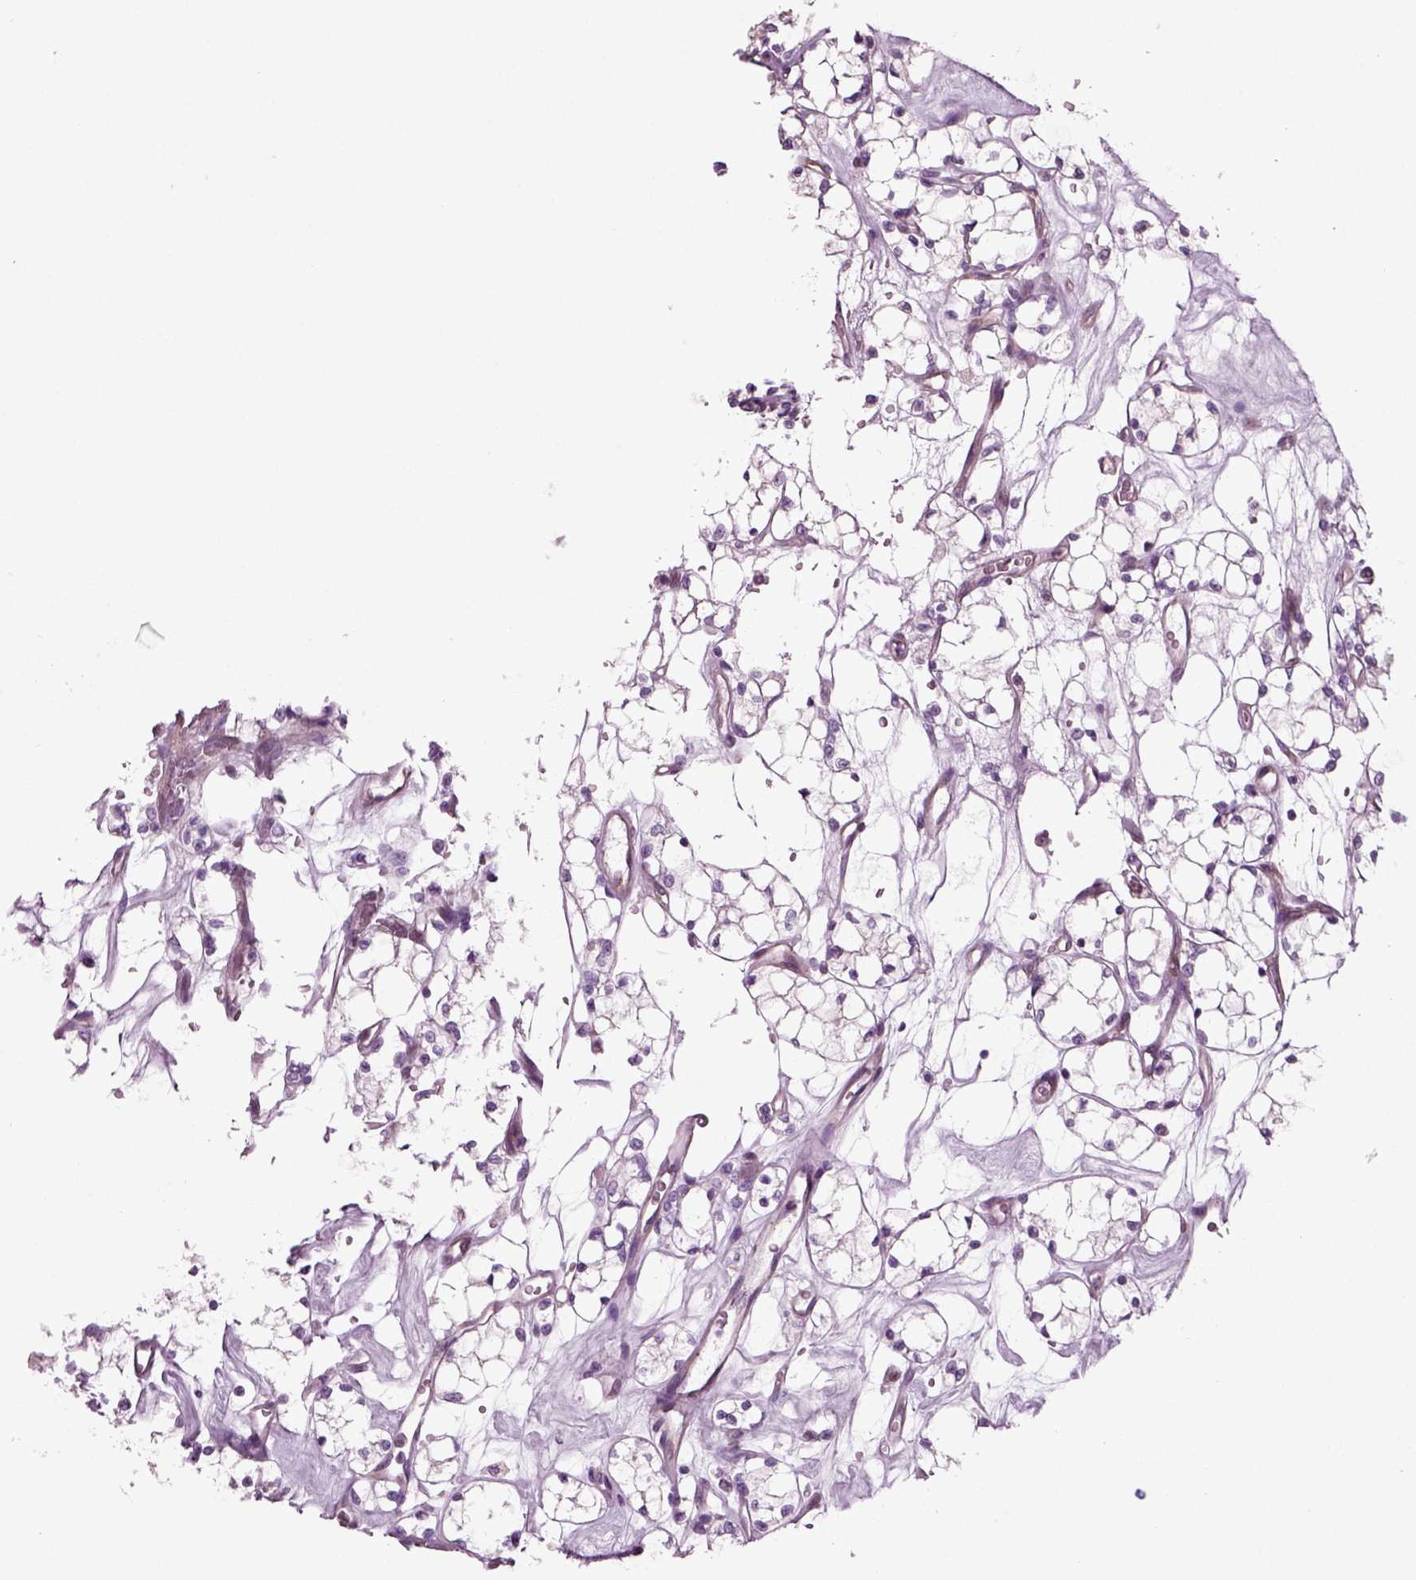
{"staining": {"intensity": "negative", "quantity": "none", "location": "none"}, "tissue": "renal cancer", "cell_type": "Tumor cells", "image_type": "cancer", "snomed": [{"axis": "morphology", "description": "Adenocarcinoma, NOS"}, {"axis": "topography", "description": "Kidney"}], "caption": "High magnification brightfield microscopy of renal cancer (adenocarcinoma) stained with DAB (3,3'-diaminobenzidine) (brown) and counterstained with hematoxylin (blue): tumor cells show no significant positivity. (DAB IHC, high magnification).", "gene": "ARID3A", "patient": {"sex": "female", "age": 69}}